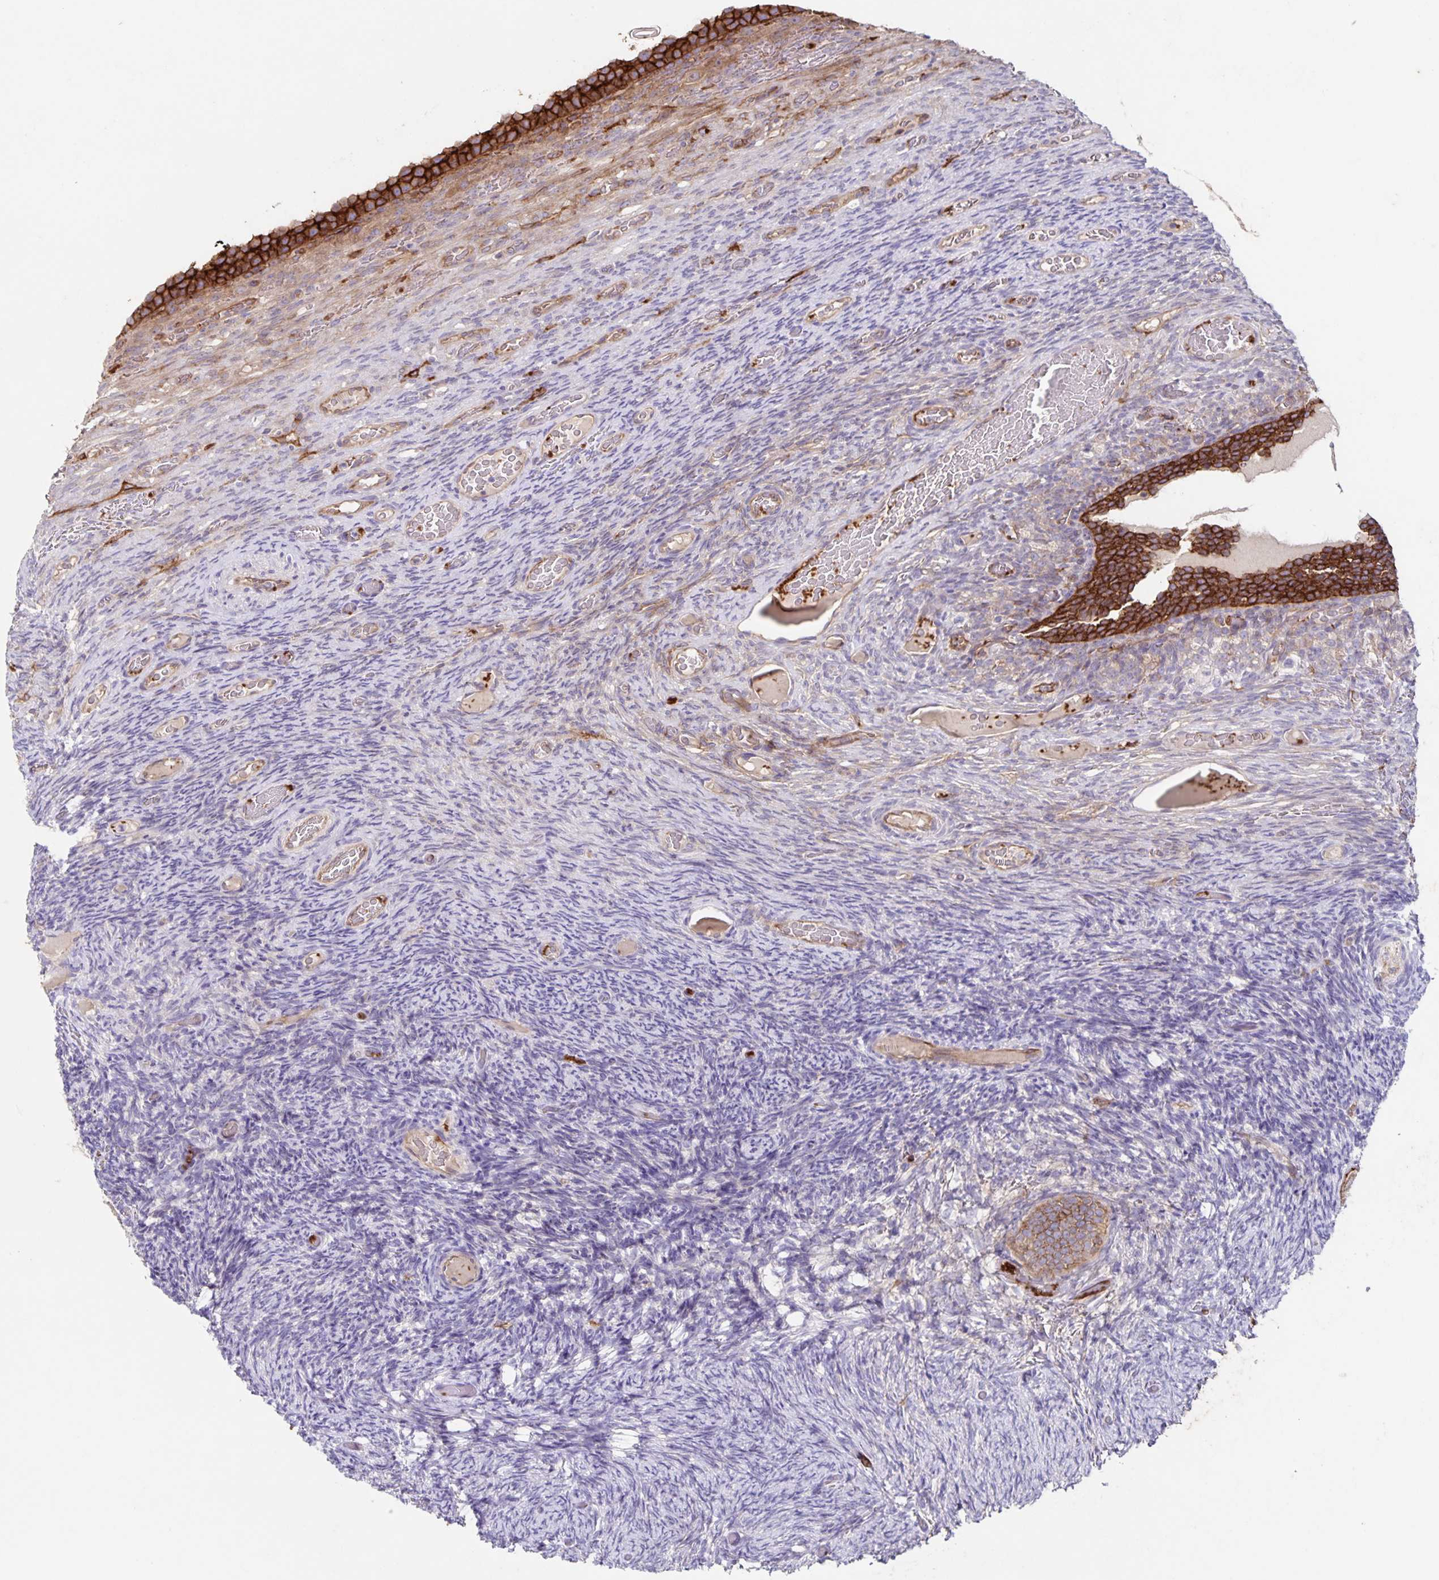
{"staining": {"intensity": "moderate", "quantity": ">75%", "location": "cytoplasmic/membranous"}, "tissue": "ovary", "cell_type": "Follicle cells", "image_type": "normal", "snomed": [{"axis": "morphology", "description": "Normal tissue, NOS"}, {"axis": "topography", "description": "Ovary"}], "caption": "A medium amount of moderate cytoplasmic/membranous expression is appreciated in approximately >75% of follicle cells in normal ovary.", "gene": "ITGA2", "patient": {"sex": "female", "age": 34}}